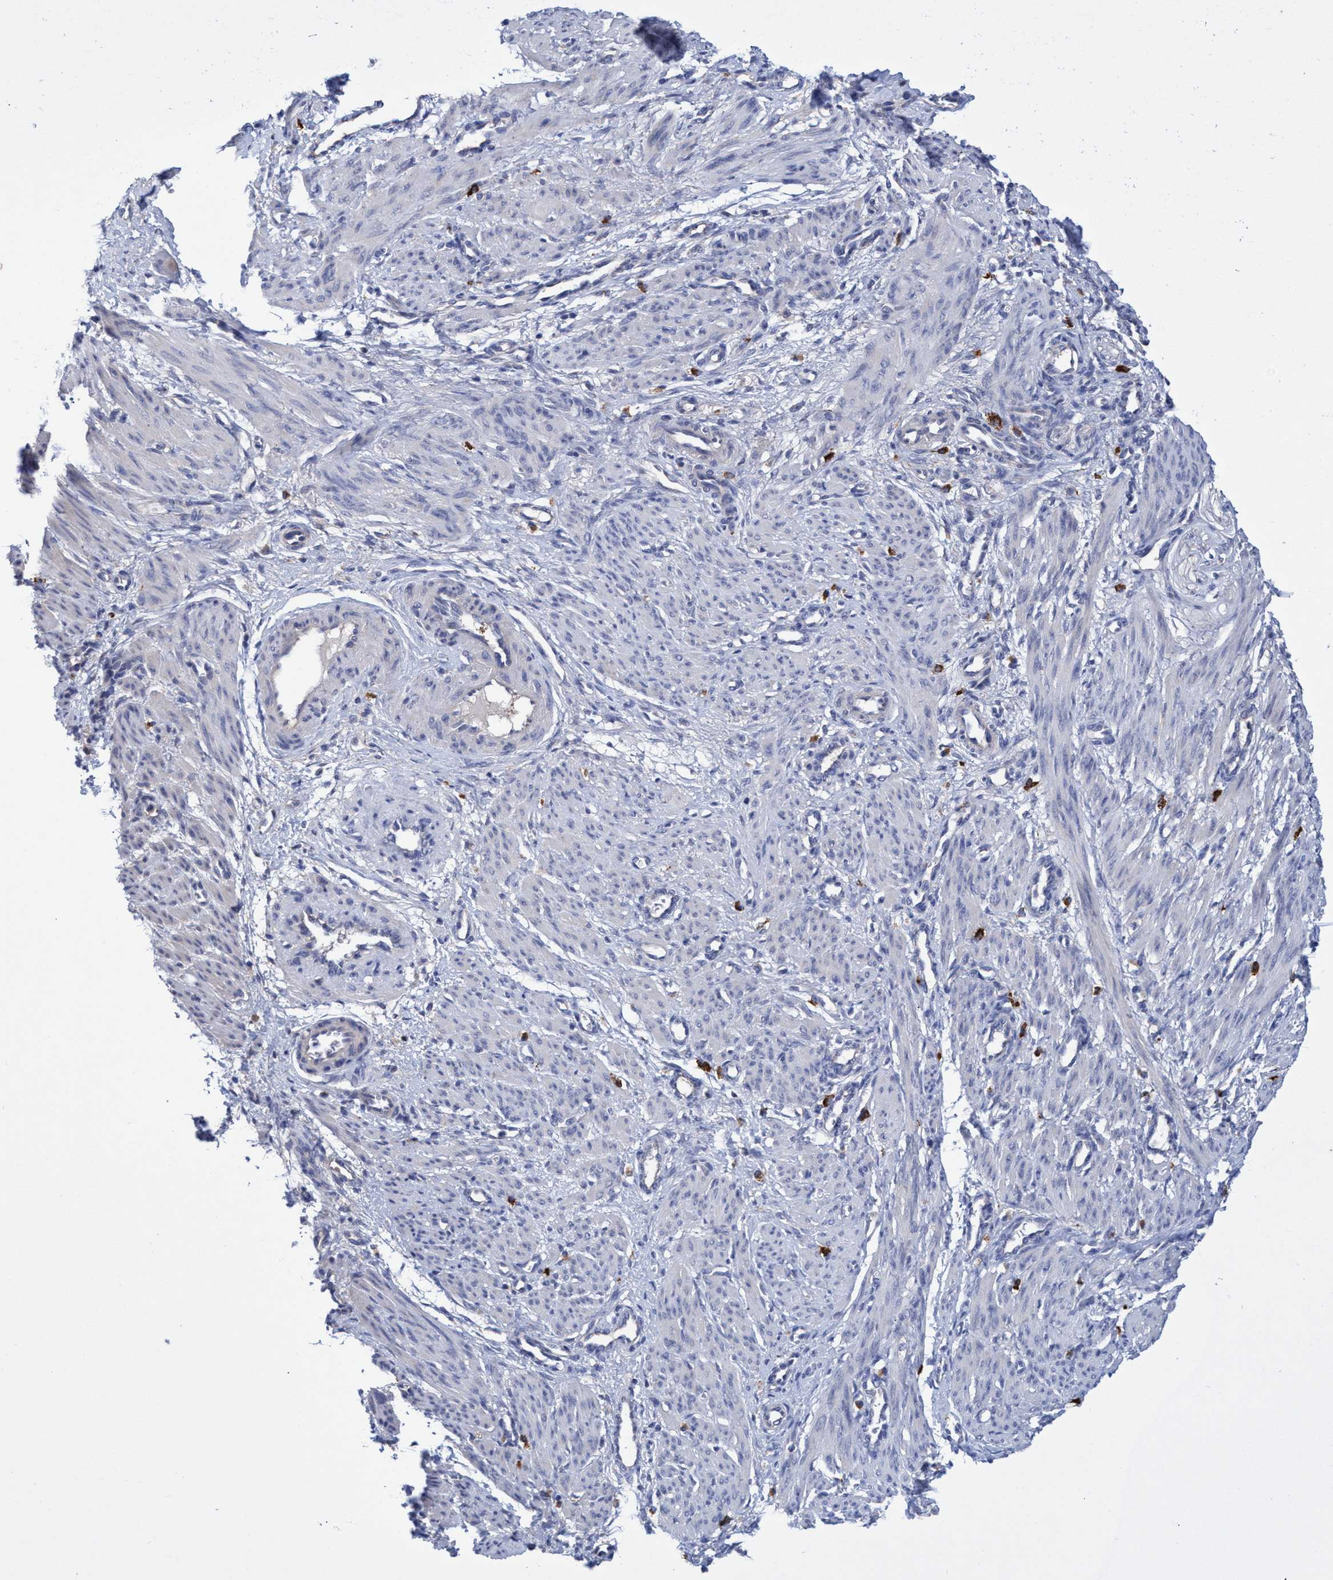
{"staining": {"intensity": "negative", "quantity": "none", "location": "none"}, "tissue": "smooth muscle", "cell_type": "Smooth muscle cells", "image_type": "normal", "snomed": [{"axis": "morphology", "description": "Normal tissue, NOS"}, {"axis": "topography", "description": "Endometrium"}], "caption": "The immunohistochemistry (IHC) histopathology image has no significant staining in smooth muscle cells of smooth muscle.", "gene": "SVEP1", "patient": {"sex": "female", "age": 33}}